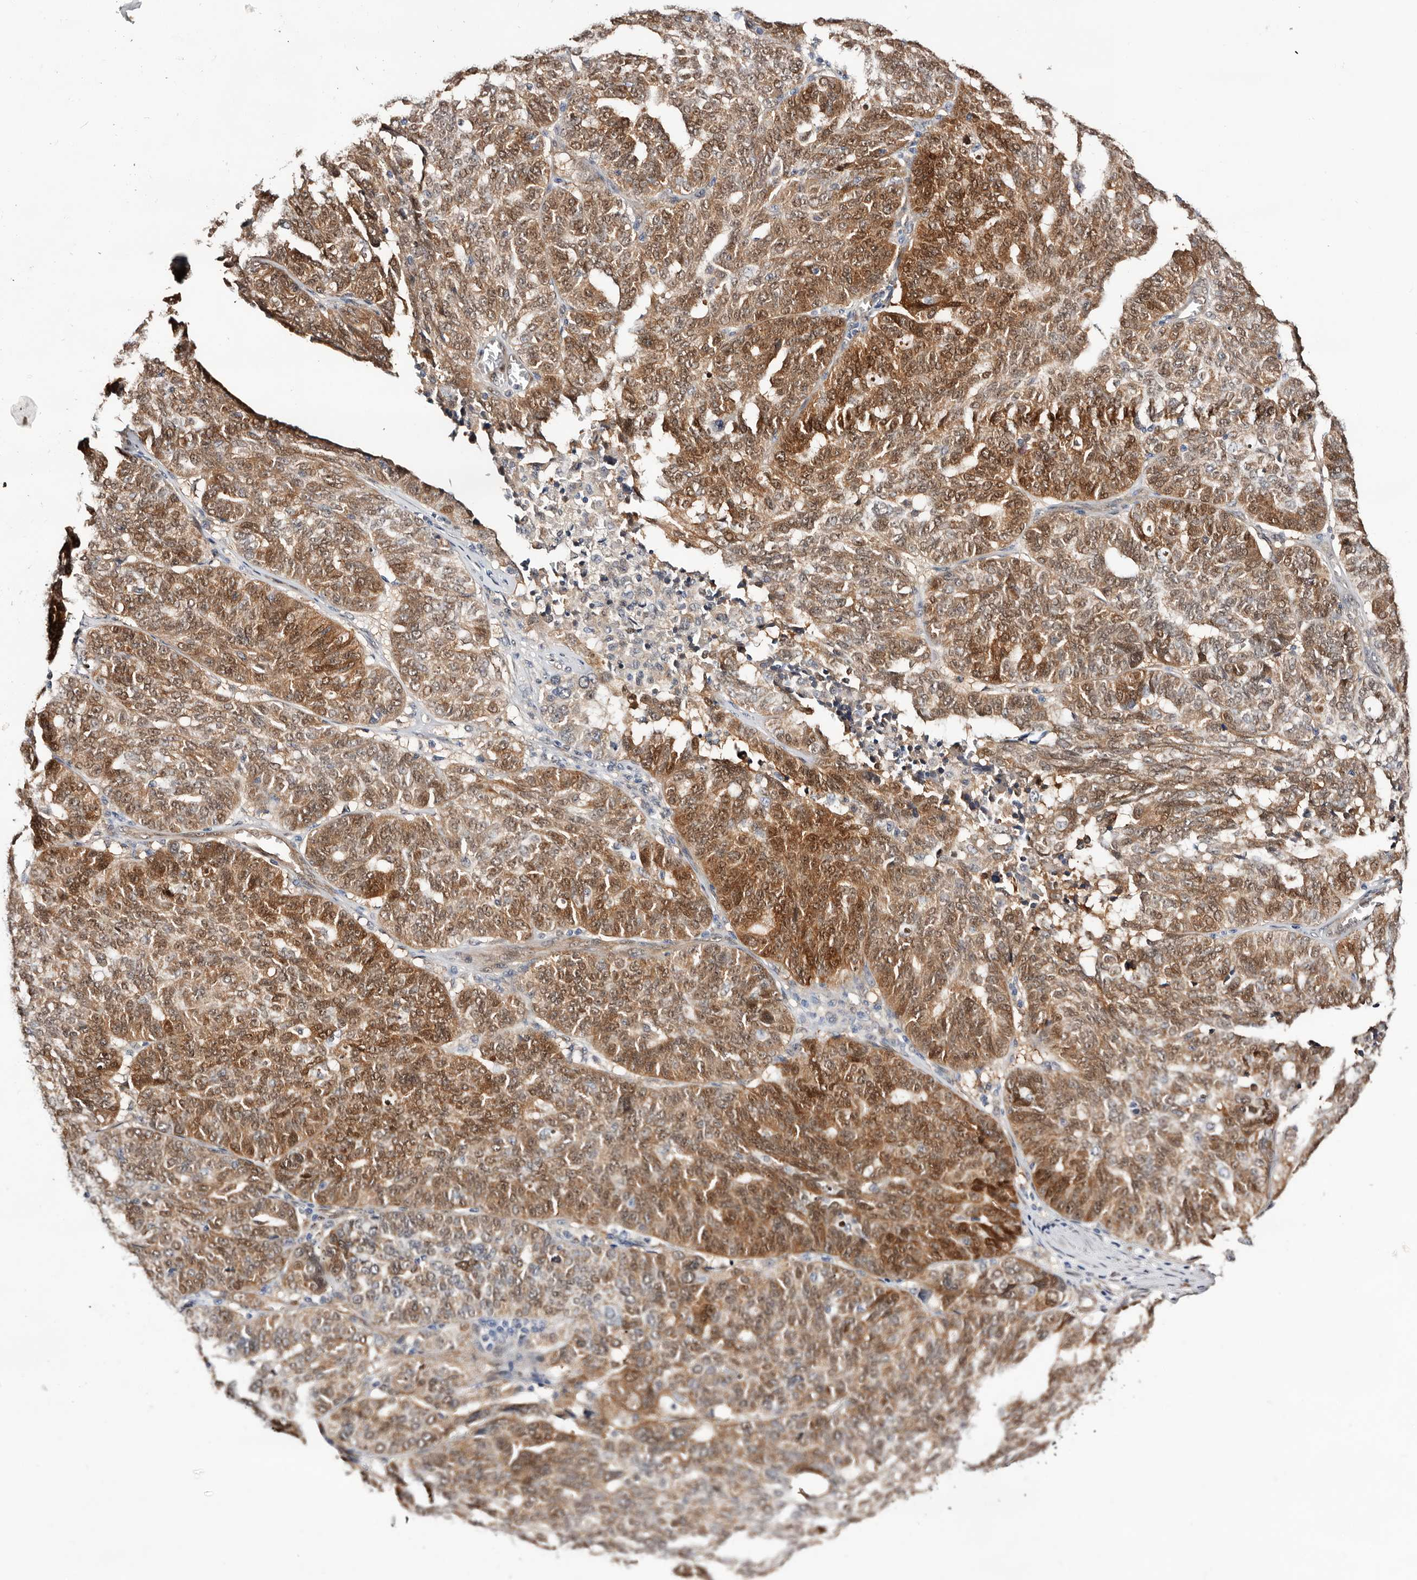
{"staining": {"intensity": "moderate", "quantity": ">75%", "location": "cytoplasmic/membranous,nuclear"}, "tissue": "ovarian cancer", "cell_type": "Tumor cells", "image_type": "cancer", "snomed": [{"axis": "morphology", "description": "Cystadenocarcinoma, serous, NOS"}, {"axis": "topography", "description": "Ovary"}], "caption": "Brown immunohistochemical staining in serous cystadenocarcinoma (ovarian) exhibits moderate cytoplasmic/membranous and nuclear positivity in approximately >75% of tumor cells.", "gene": "TP53I3", "patient": {"sex": "female", "age": 59}}